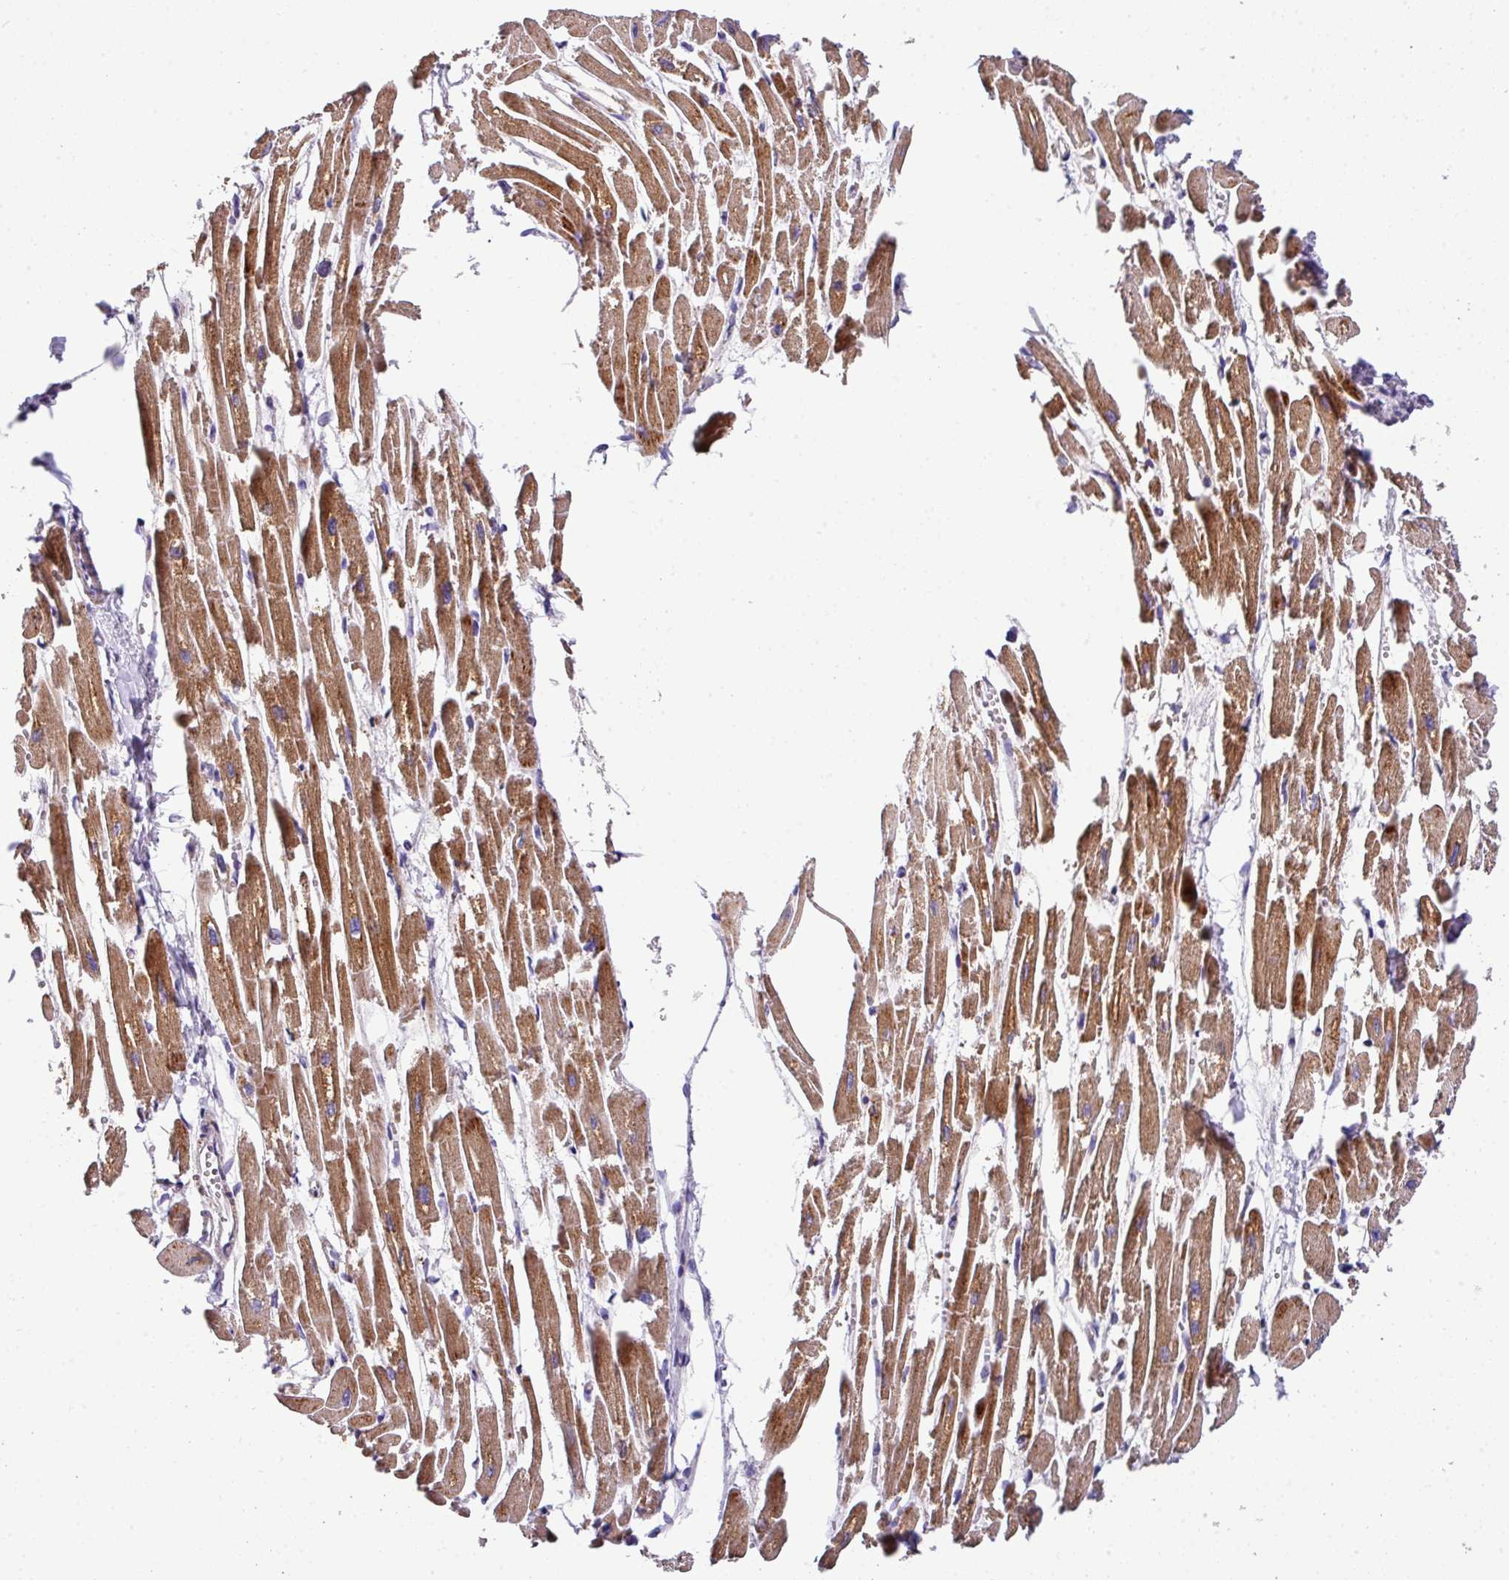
{"staining": {"intensity": "strong", "quantity": ">75%", "location": "cytoplasmic/membranous"}, "tissue": "heart muscle", "cell_type": "Cardiomyocytes", "image_type": "normal", "snomed": [{"axis": "morphology", "description": "Normal tissue, NOS"}, {"axis": "topography", "description": "Heart"}], "caption": "Approximately >75% of cardiomyocytes in unremarkable human heart muscle show strong cytoplasmic/membranous protein positivity as visualized by brown immunohistochemical staining.", "gene": "ANXA2R", "patient": {"sex": "male", "age": 54}}